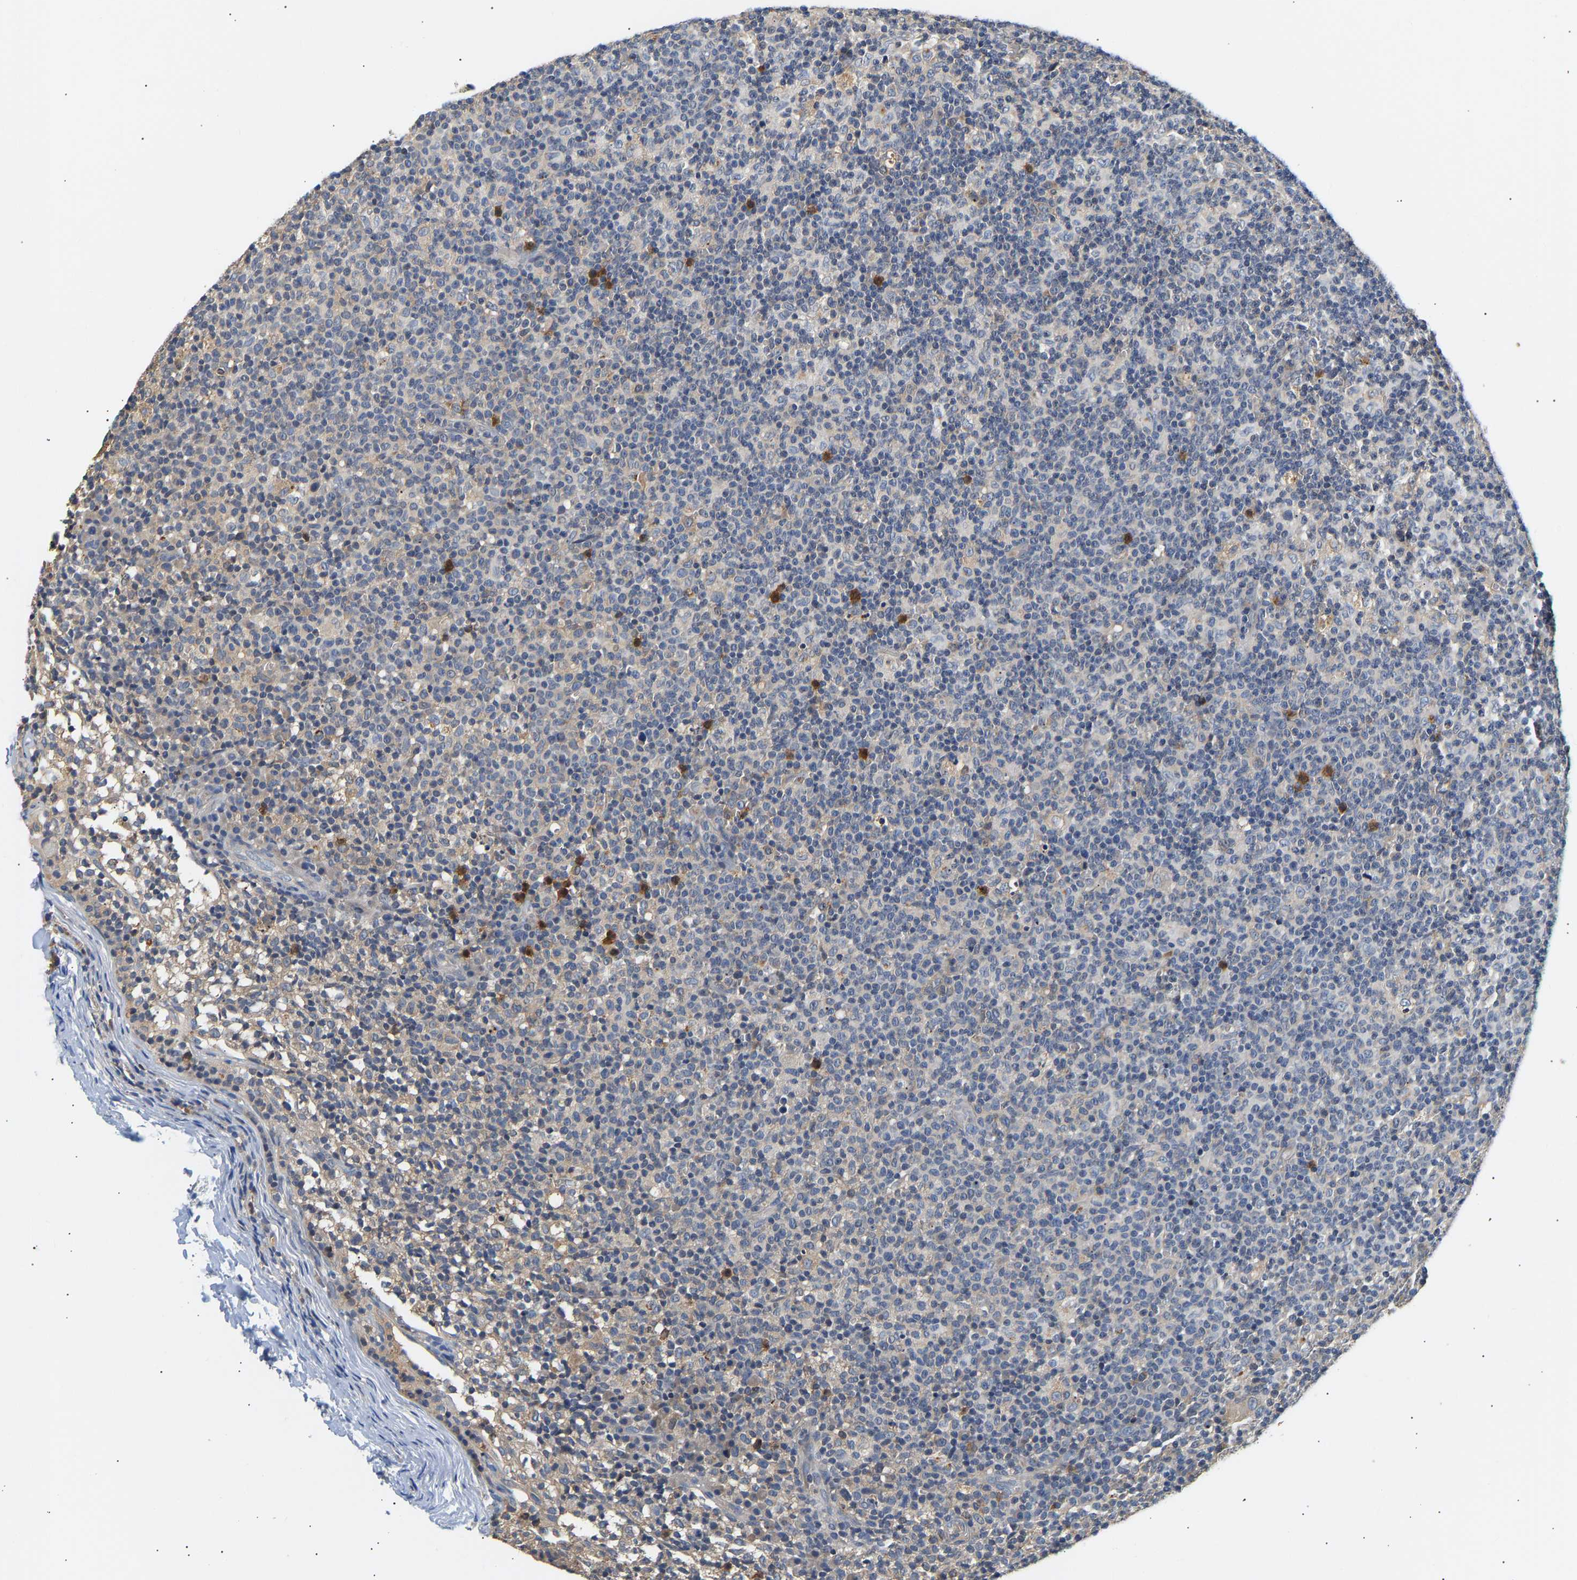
{"staining": {"intensity": "negative", "quantity": "none", "location": "none"}, "tissue": "lymph node", "cell_type": "Germinal center cells", "image_type": "normal", "snomed": [{"axis": "morphology", "description": "Normal tissue, NOS"}, {"axis": "morphology", "description": "Inflammation, NOS"}, {"axis": "topography", "description": "Lymph node"}], "caption": "Immunohistochemical staining of normal lymph node shows no significant staining in germinal center cells.", "gene": "PPID", "patient": {"sex": "male", "age": 55}}